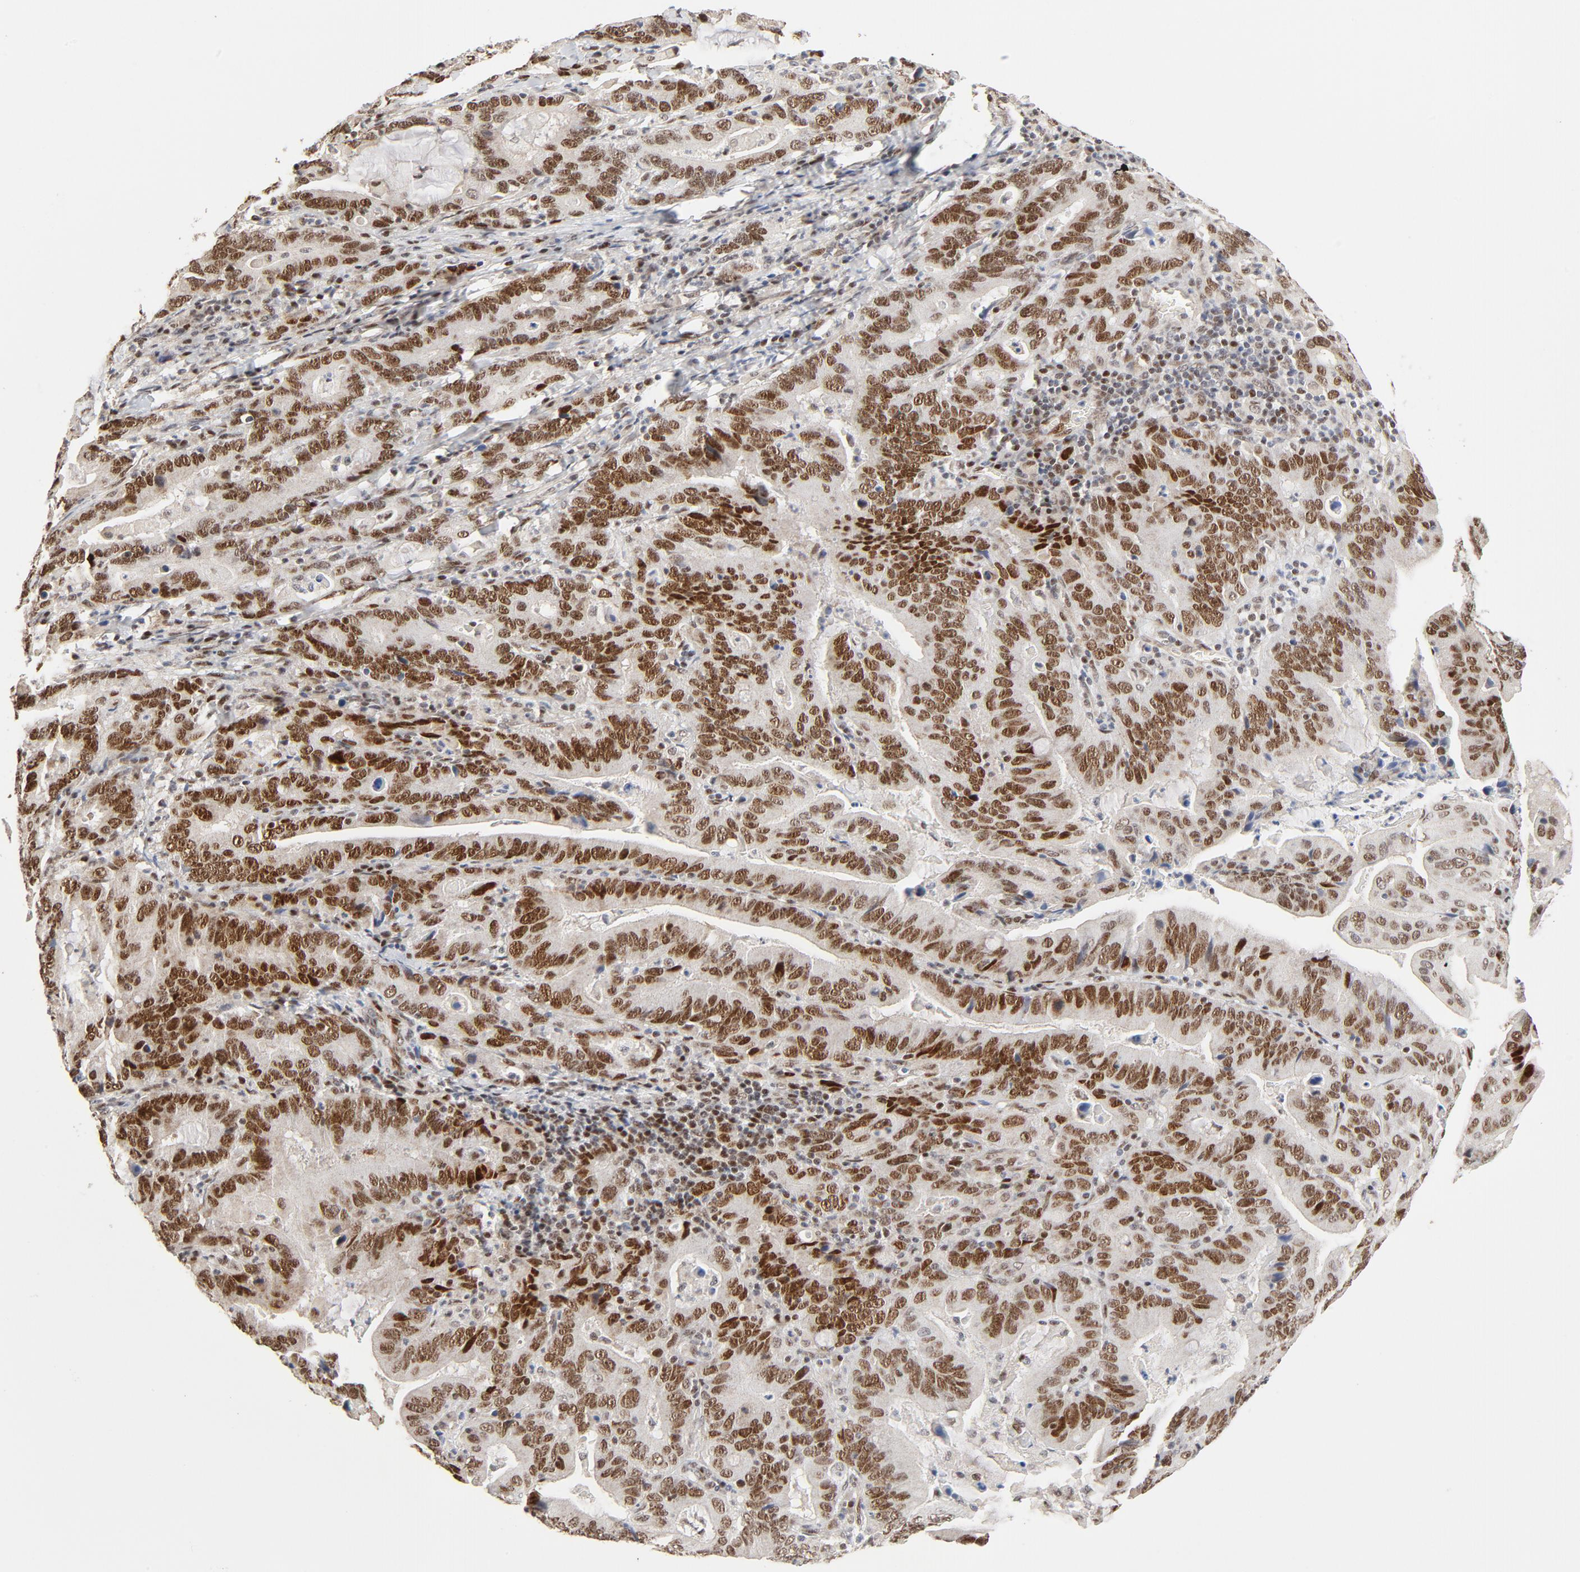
{"staining": {"intensity": "moderate", "quantity": ">75%", "location": "nuclear"}, "tissue": "stomach cancer", "cell_type": "Tumor cells", "image_type": "cancer", "snomed": [{"axis": "morphology", "description": "Adenocarcinoma, NOS"}, {"axis": "topography", "description": "Stomach, upper"}], "caption": "There is medium levels of moderate nuclear positivity in tumor cells of adenocarcinoma (stomach), as demonstrated by immunohistochemical staining (brown color).", "gene": "GTF2I", "patient": {"sex": "male", "age": 63}}